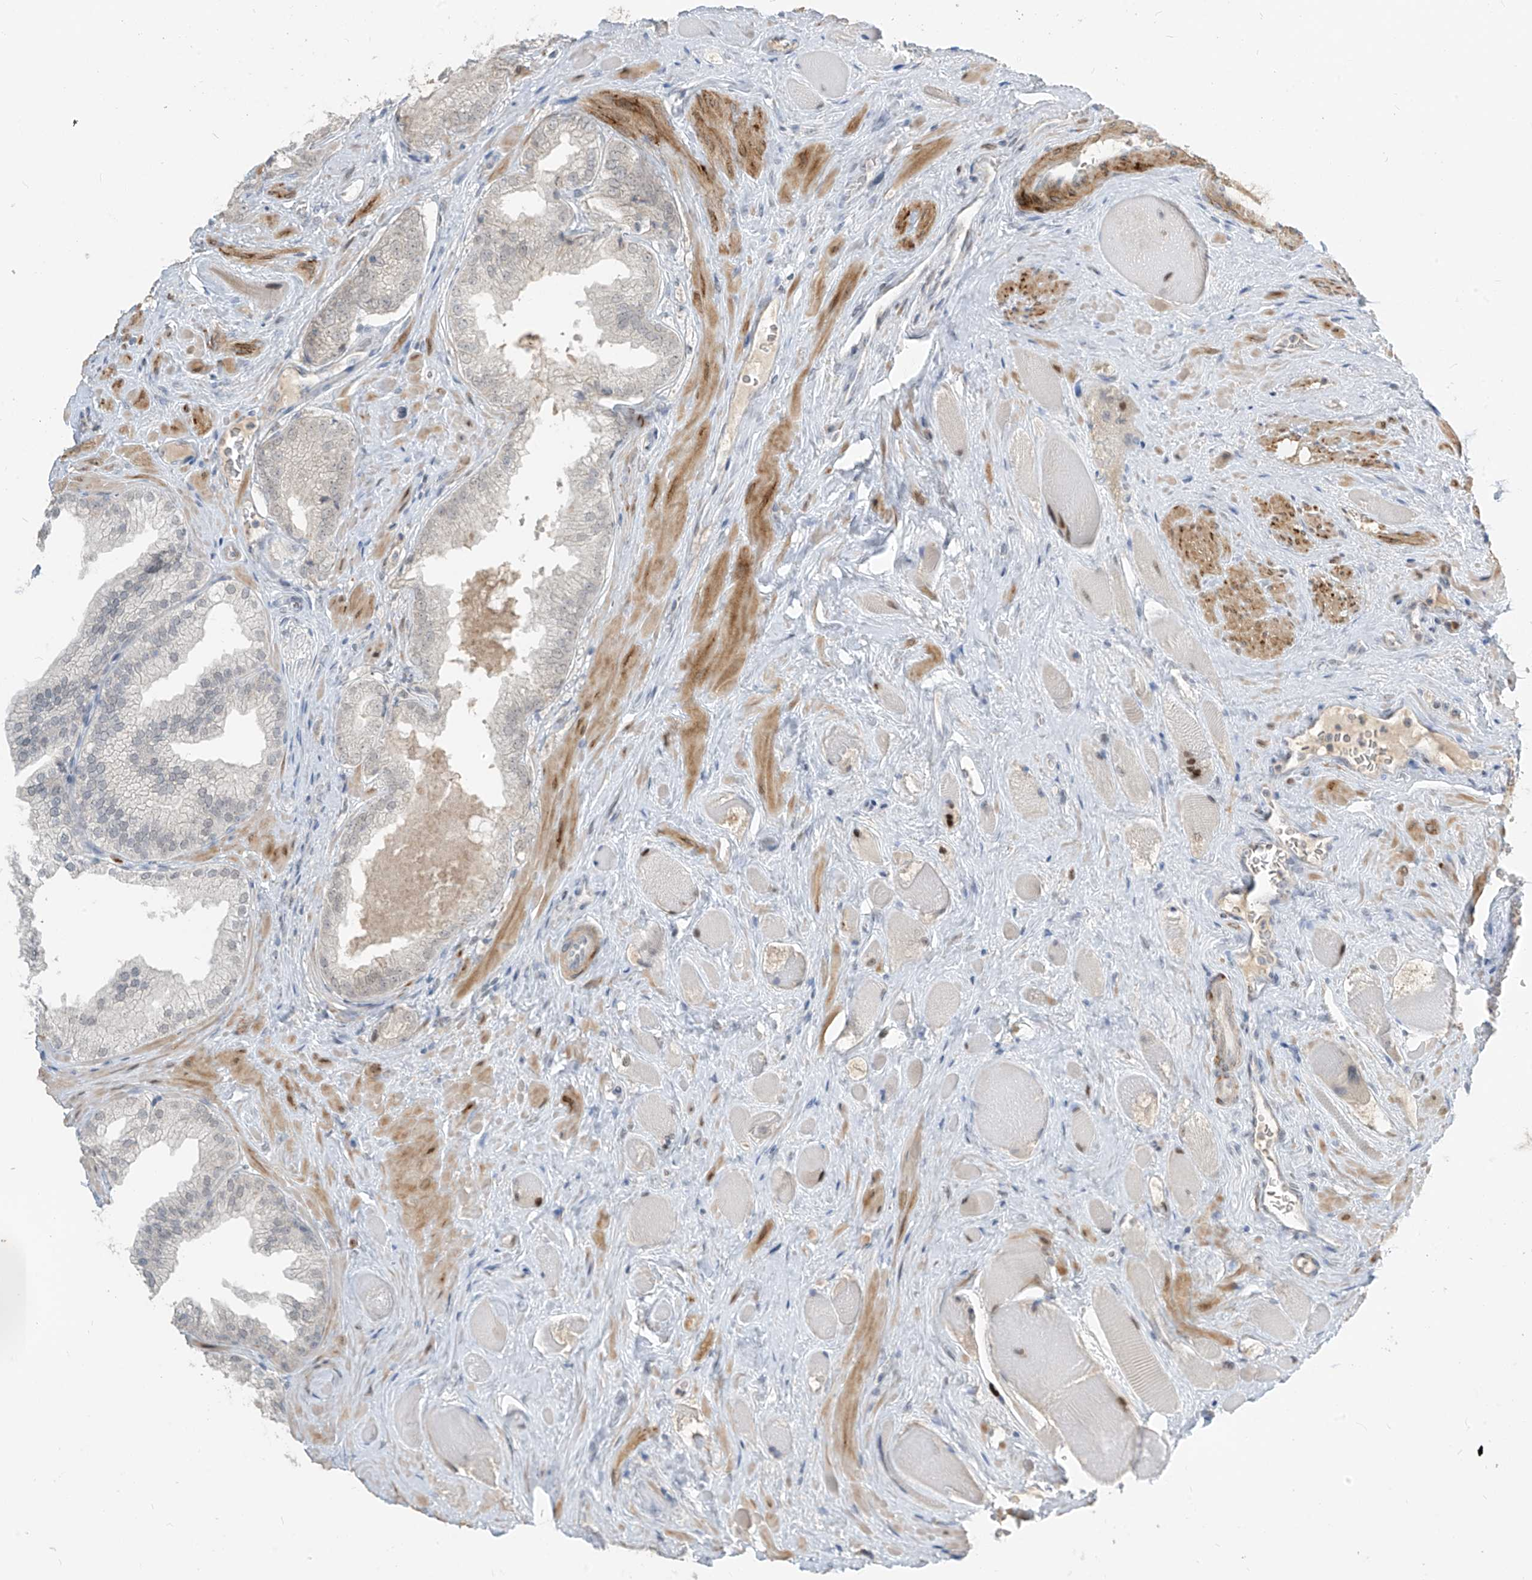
{"staining": {"intensity": "negative", "quantity": "none", "location": "none"}, "tissue": "prostate cancer", "cell_type": "Tumor cells", "image_type": "cancer", "snomed": [{"axis": "morphology", "description": "Adenocarcinoma, High grade"}, {"axis": "topography", "description": "Prostate"}], "caption": "DAB immunohistochemical staining of prostate cancer (high-grade adenocarcinoma) exhibits no significant staining in tumor cells. The staining was performed using DAB to visualize the protein expression in brown, while the nuclei were stained in blue with hematoxylin (Magnification: 20x).", "gene": "METAP1D", "patient": {"sex": "male", "age": 58}}